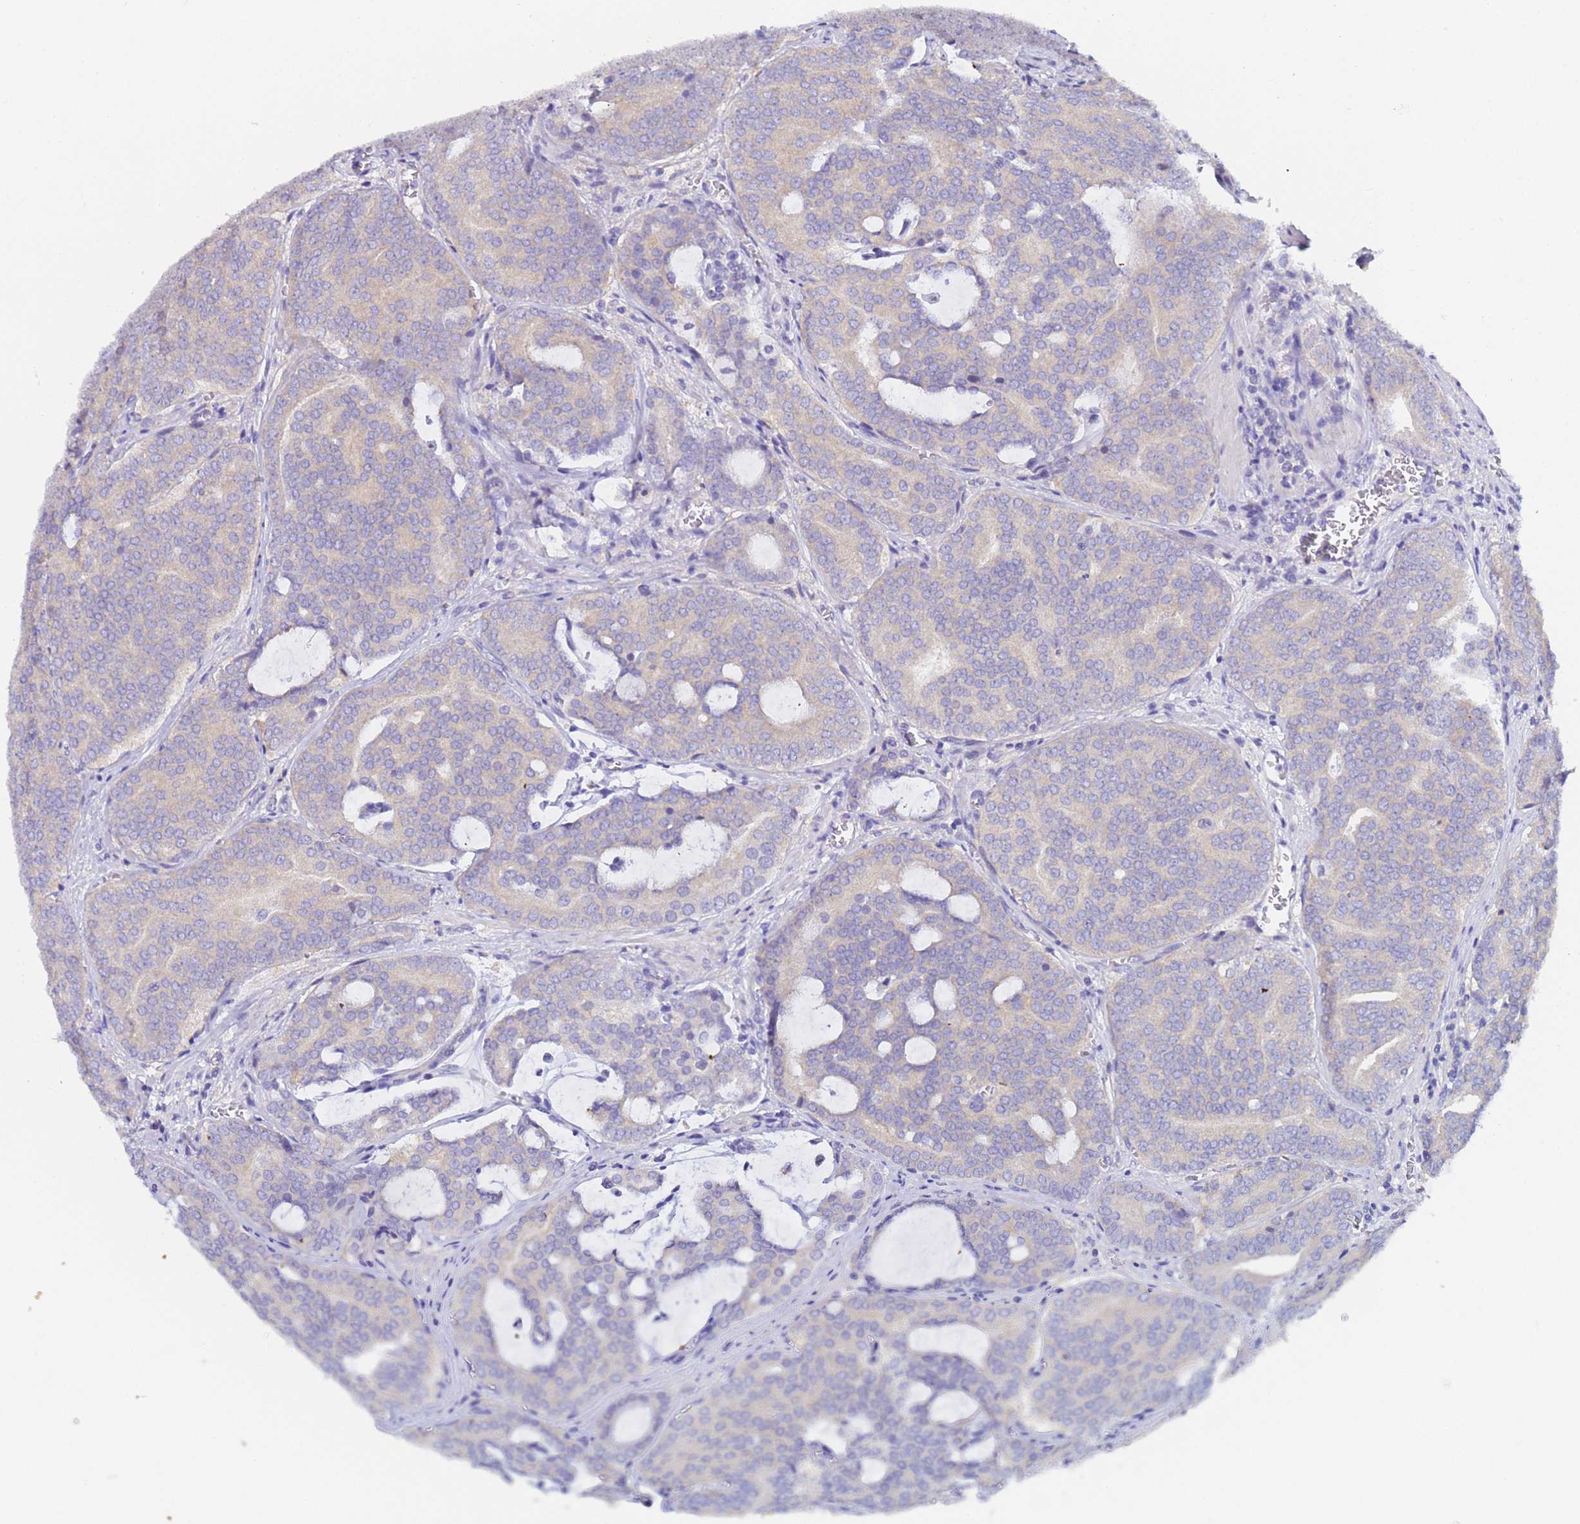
{"staining": {"intensity": "negative", "quantity": "none", "location": "none"}, "tissue": "prostate cancer", "cell_type": "Tumor cells", "image_type": "cancer", "snomed": [{"axis": "morphology", "description": "Adenocarcinoma, High grade"}, {"axis": "topography", "description": "Prostate"}], "caption": "Immunohistochemistry image of neoplastic tissue: prostate adenocarcinoma (high-grade) stained with DAB shows no significant protein staining in tumor cells.", "gene": "UBE2O", "patient": {"sex": "male", "age": 55}}